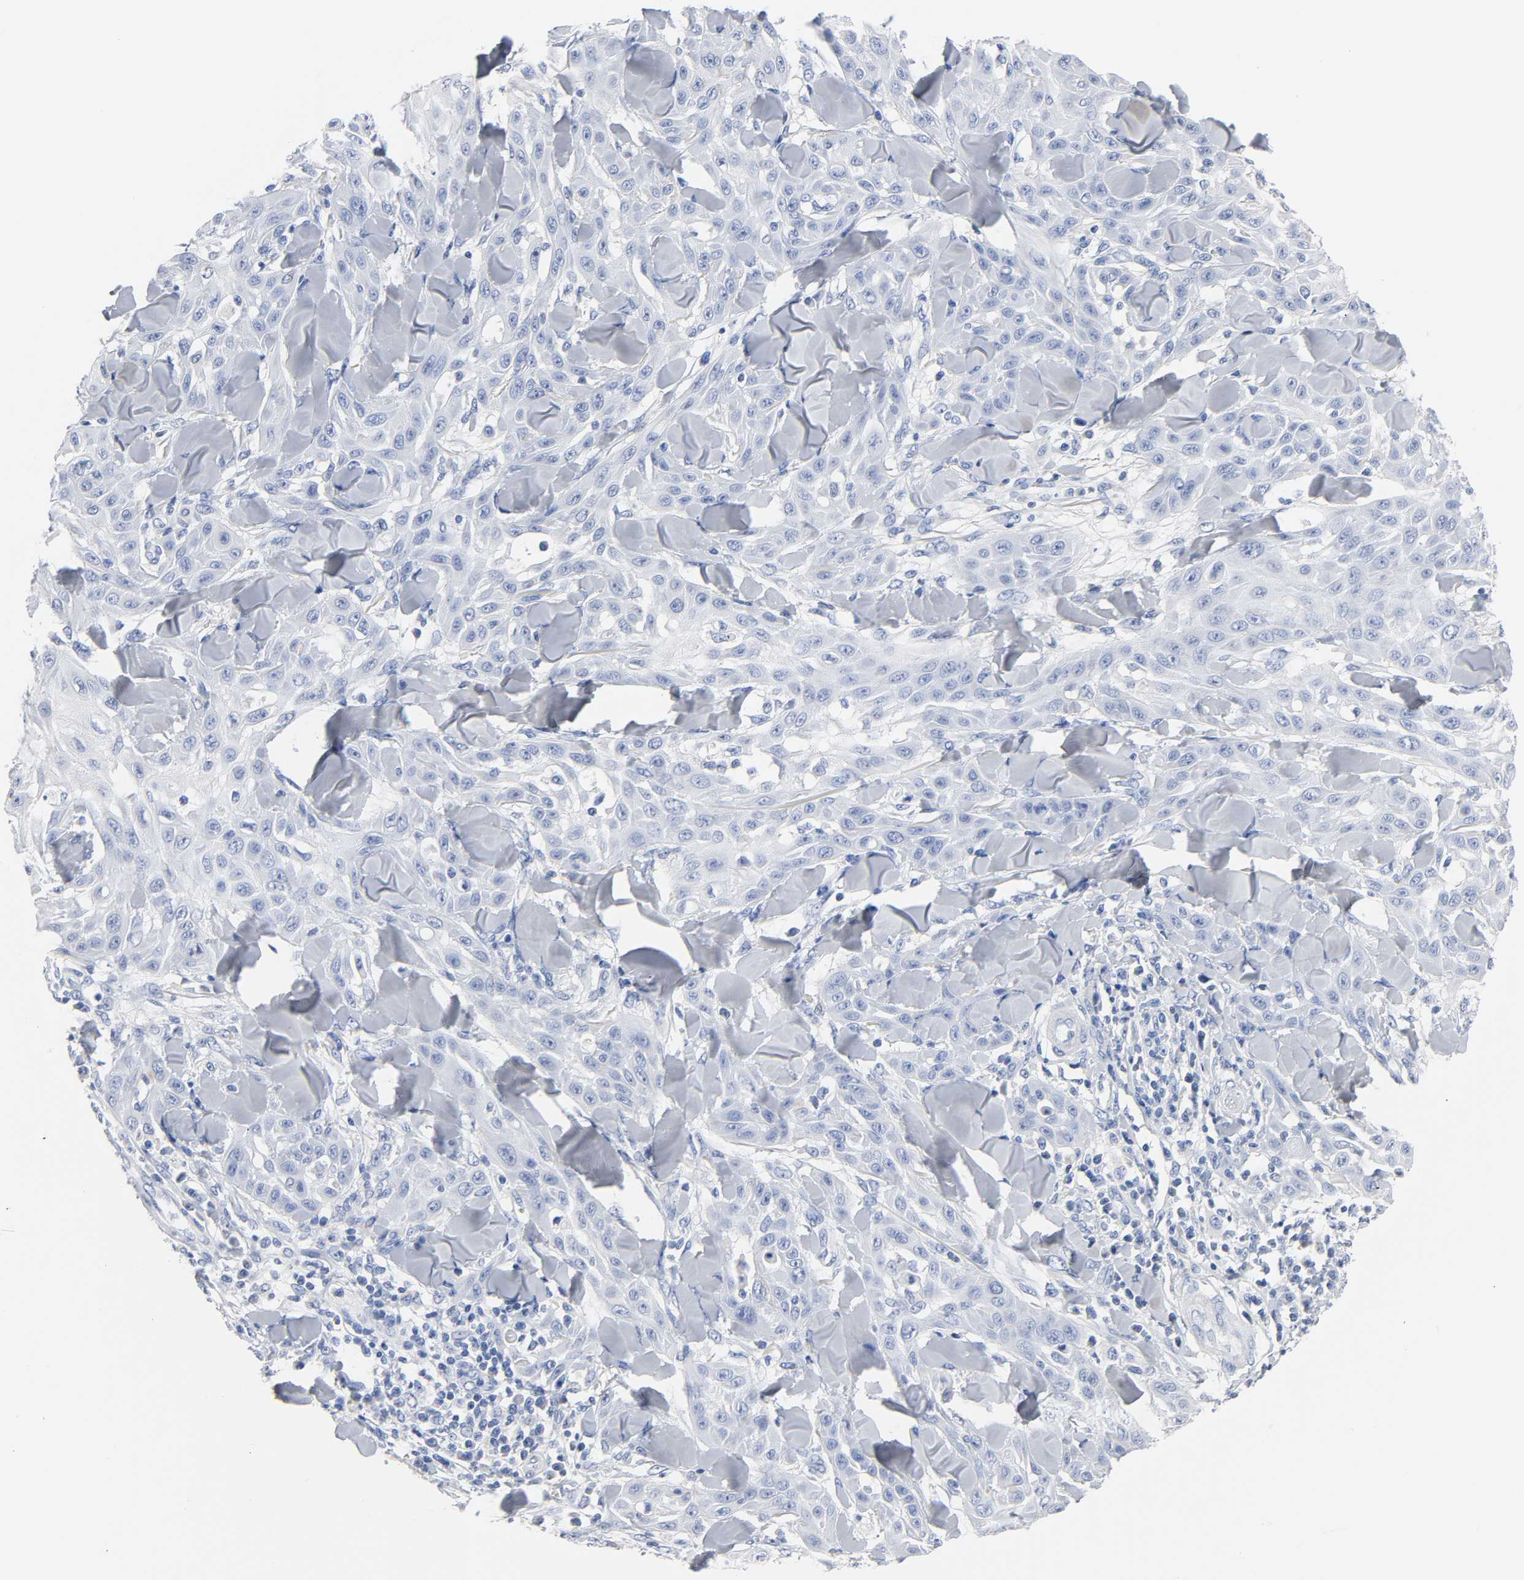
{"staining": {"intensity": "negative", "quantity": "none", "location": "none"}, "tissue": "skin cancer", "cell_type": "Tumor cells", "image_type": "cancer", "snomed": [{"axis": "morphology", "description": "Squamous cell carcinoma, NOS"}, {"axis": "topography", "description": "Skin"}], "caption": "There is no significant staining in tumor cells of skin squamous cell carcinoma.", "gene": "ACP3", "patient": {"sex": "male", "age": 24}}